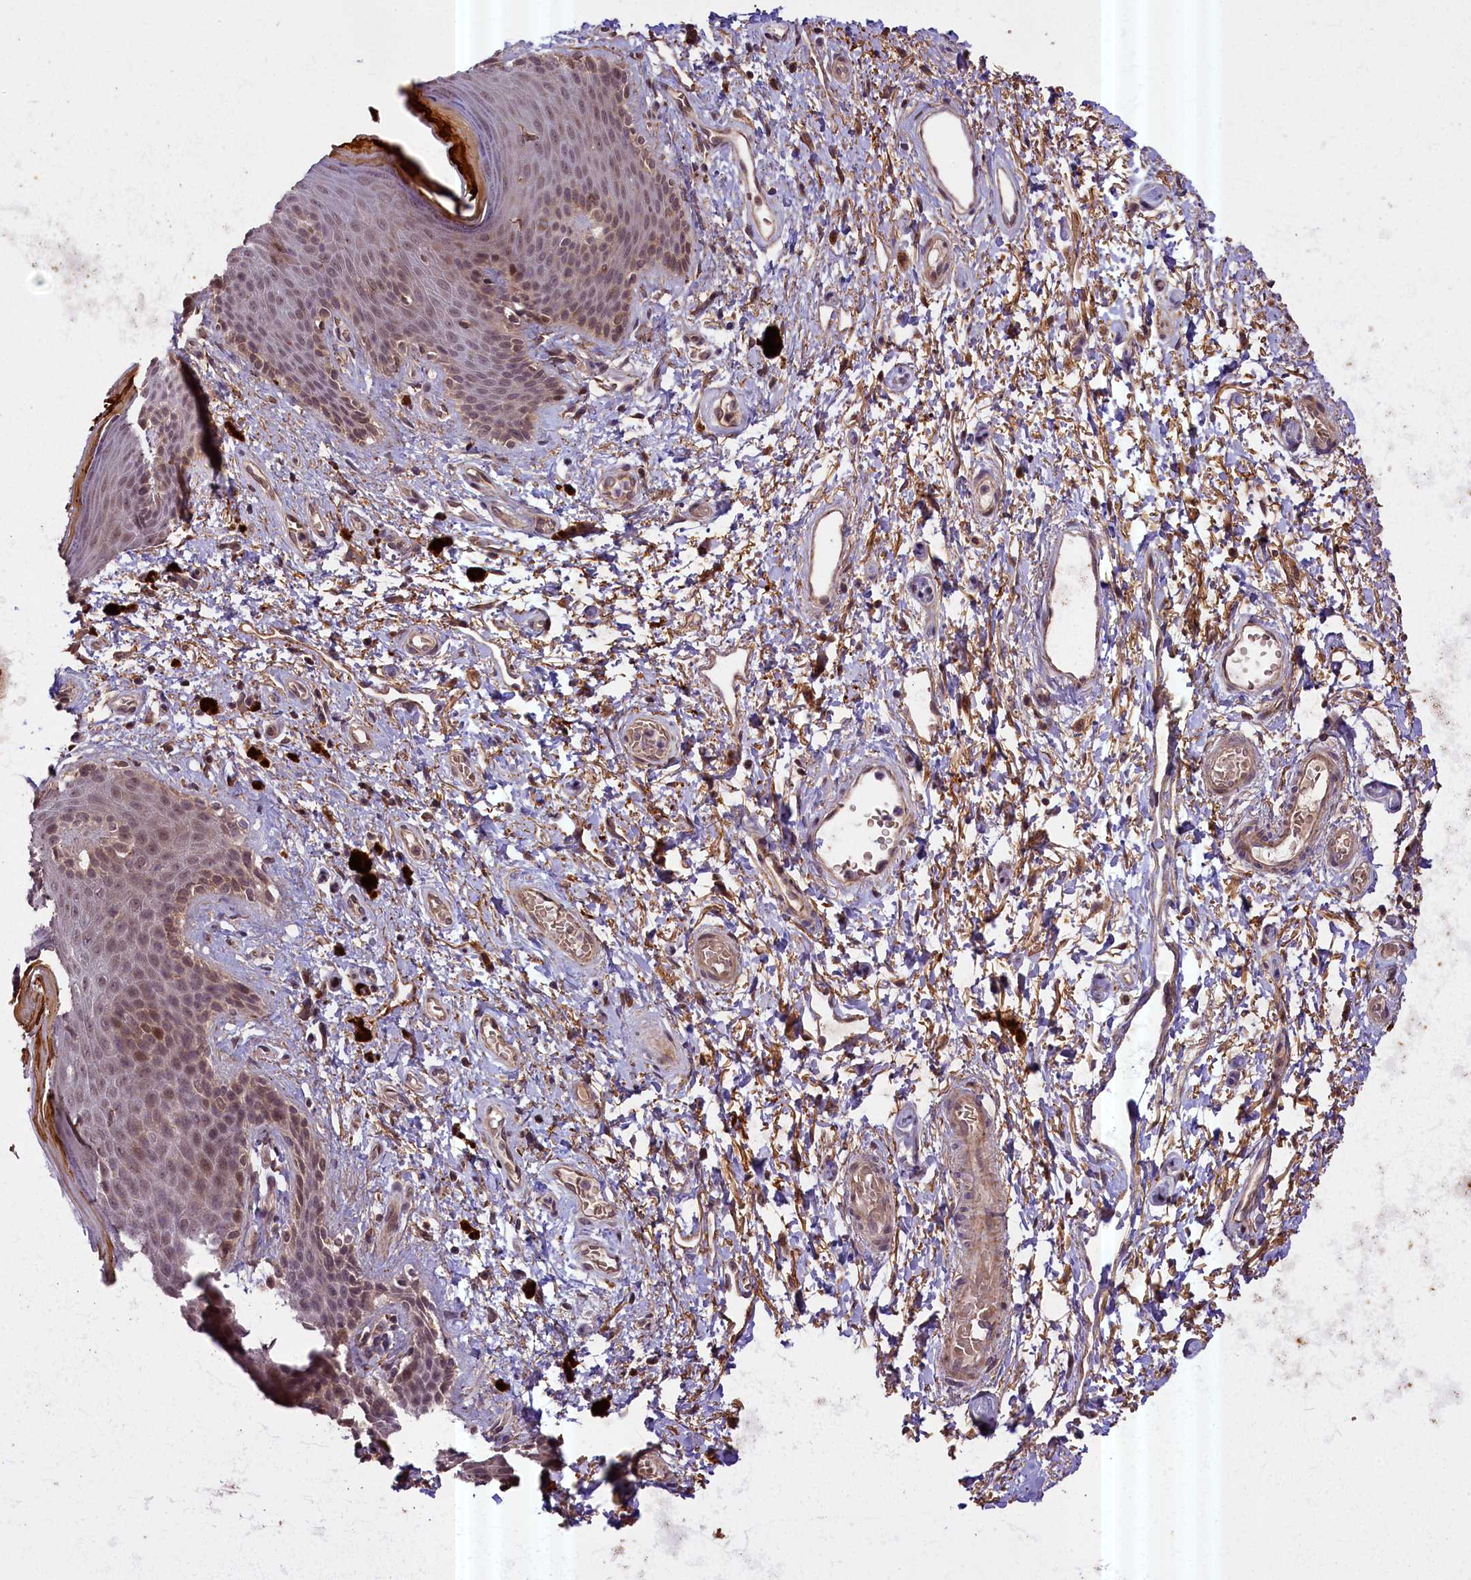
{"staining": {"intensity": "moderate", "quantity": "25%-75%", "location": "nuclear"}, "tissue": "skin", "cell_type": "Epidermal cells", "image_type": "normal", "snomed": [{"axis": "morphology", "description": "Normal tissue, NOS"}, {"axis": "topography", "description": "Anal"}], "caption": "Epidermal cells reveal medium levels of moderate nuclear expression in about 25%-75% of cells in benign human skin.", "gene": "ZNF480", "patient": {"sex": "female", "age": 46}}